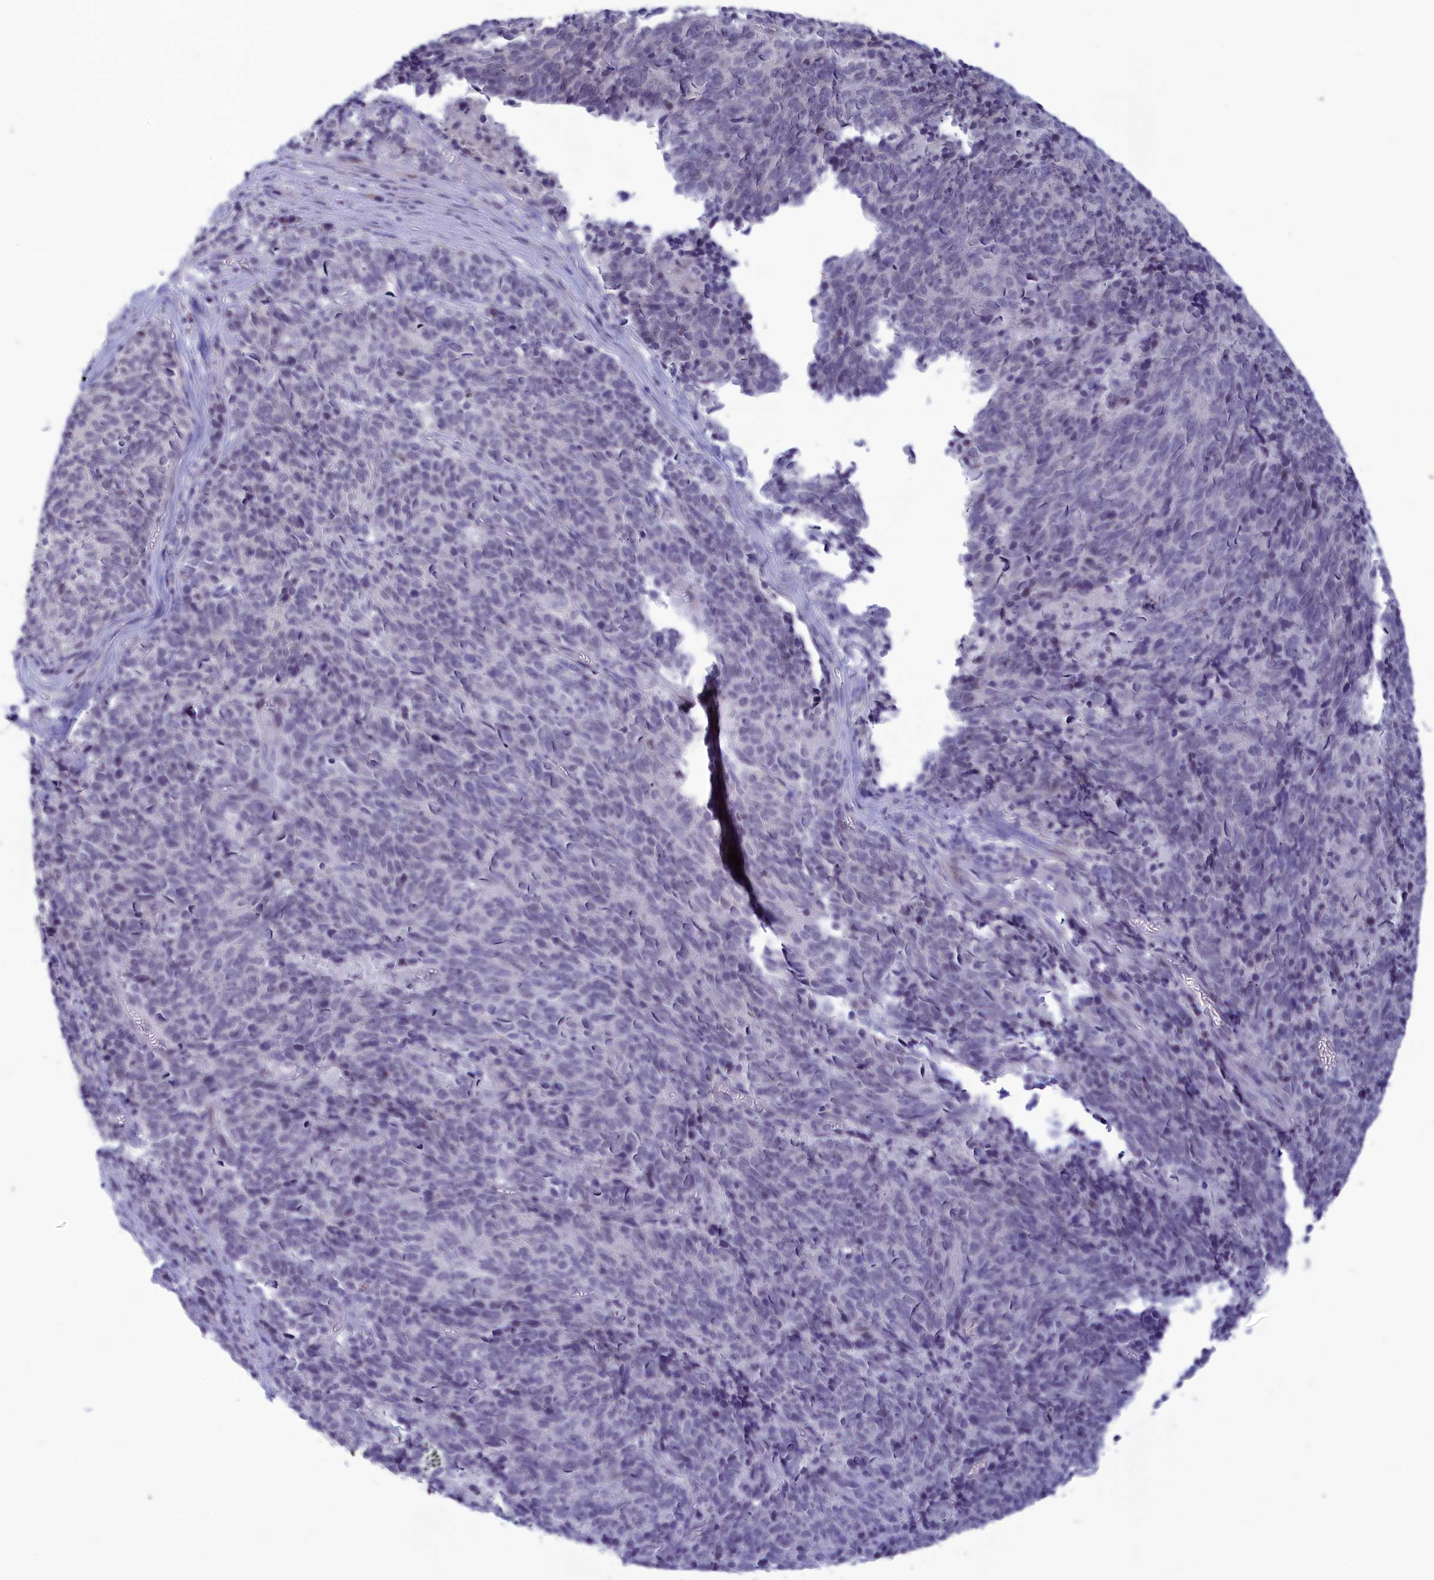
{"staining": {"intensity": "negative", "quantity": "none", "location": "none"}, "tissue": "cervical cancer", "cell_type": "Tumor cells", "image_type": "cancer", "snomed": [{"axis": "morphology", "description": "Squamous cell carcinoma, NOS"}, {"axis": "topography", "description": "Cervix"}], "caption": "Tumor cells show no significant protein expression in cervical cancer (squamous cell carcinoma). (Stains: DAB immunohistochemistry with hematoxylin counter stain, Microscopy: brightfield microscopy at high magnification).", "gene": "ELOA2", "patient": {"sex": "female", "age": 29}}